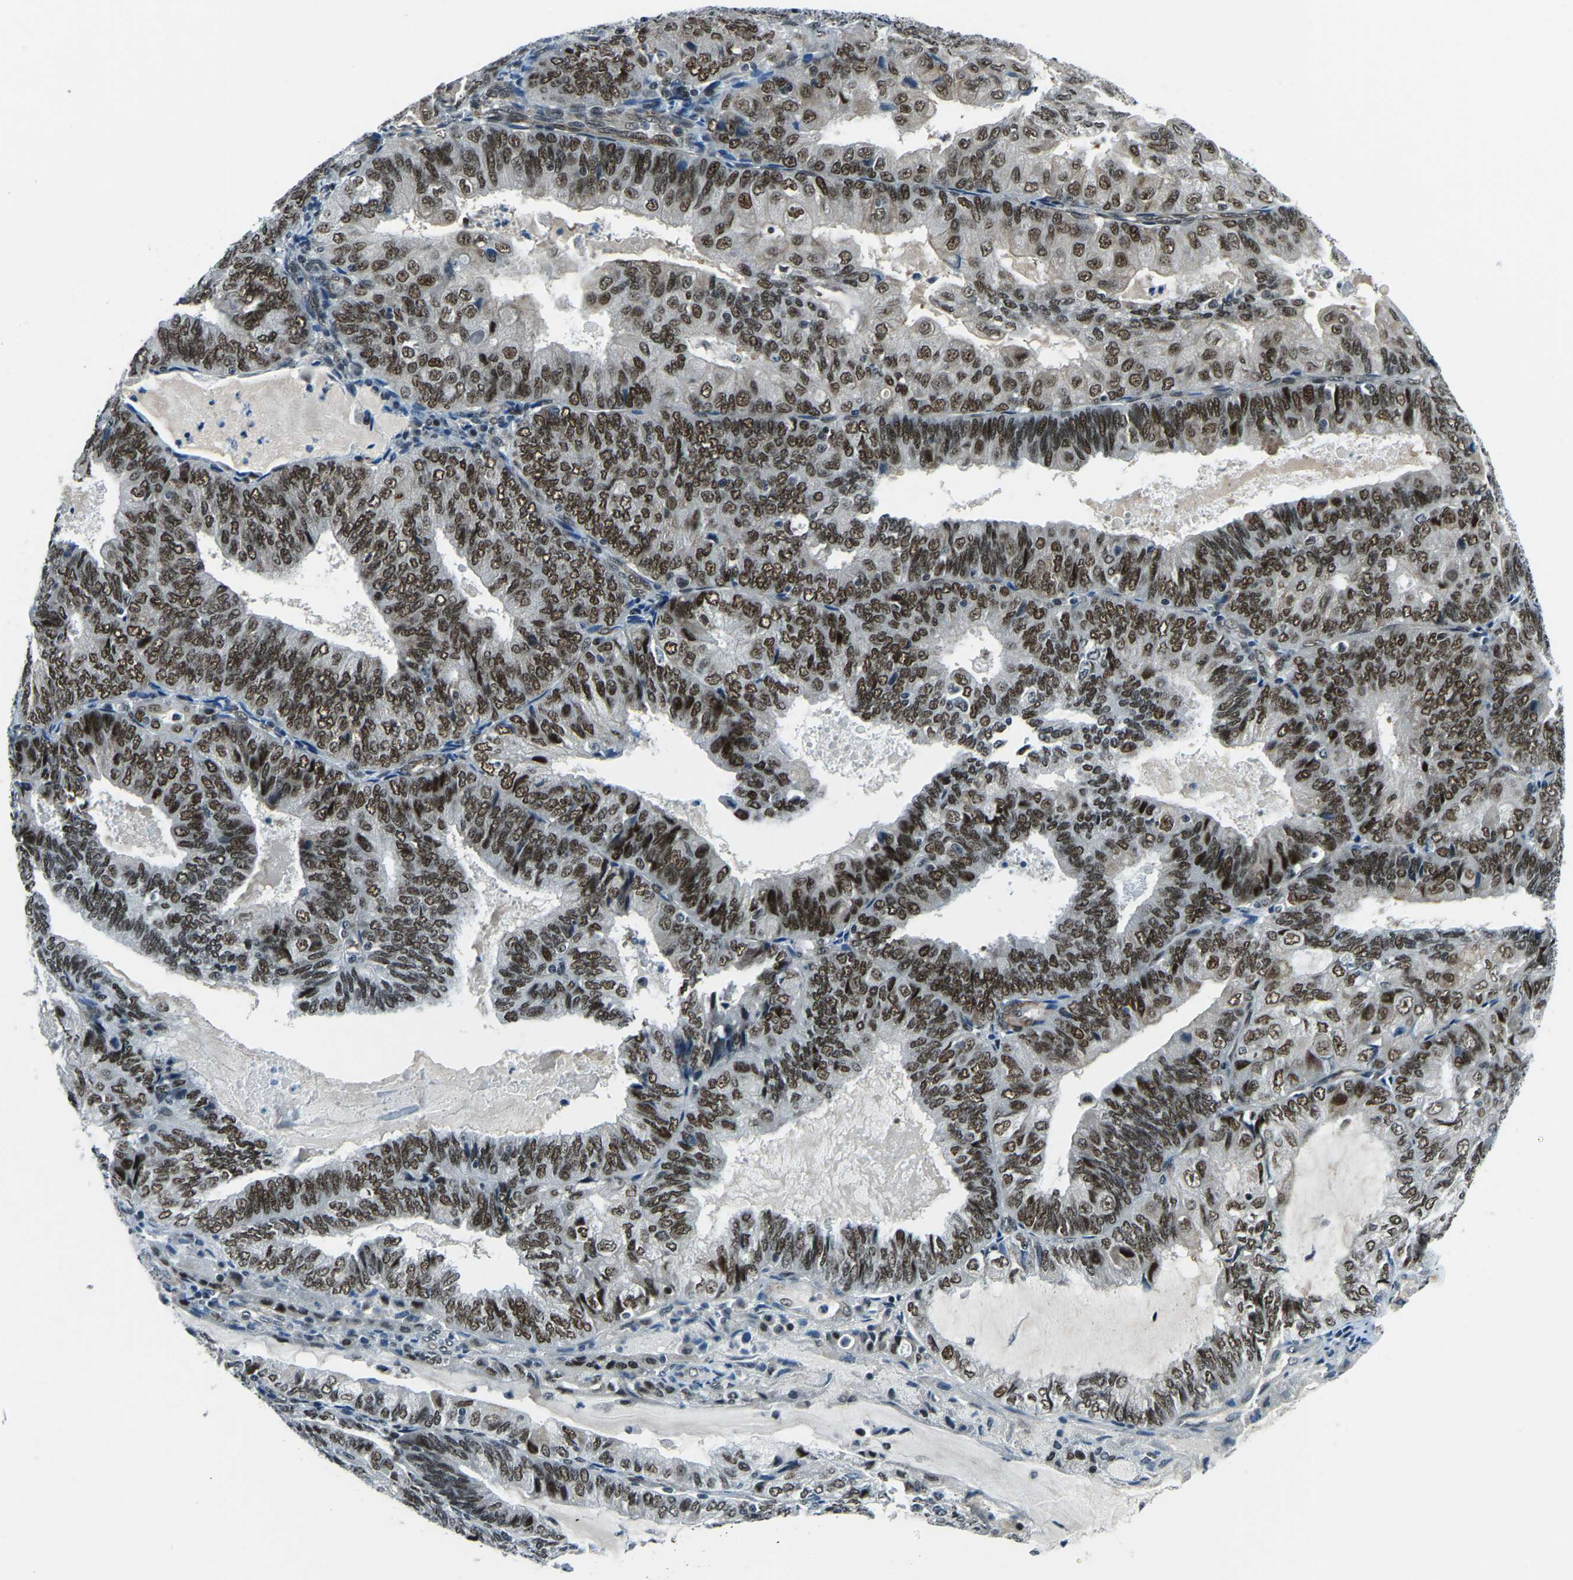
{"staining": {"intensity": "moderate", "quantity": ">75%", "location": "nuclear"}, "tissue": "endometrial cancer", "cell_type": "Tumor cells", "image_type": "cancer", "snomed": [{"axis": "morphology", "description": "Adenocarcinoma, NOS"}, {"axis": "topography", "description": "Endometrium"}], "caption": "IHC histopathology image of neoplastic tissue: adenocarcinoma (endometrial) stained using immunohistochemistry reveals medium levels of moderate protein expression localized specifically in the nuclear of tumor cells, appearing as a nuclear brown color.", "gene": "PRCC", "patient": {"sex": "female", "age": 81}}